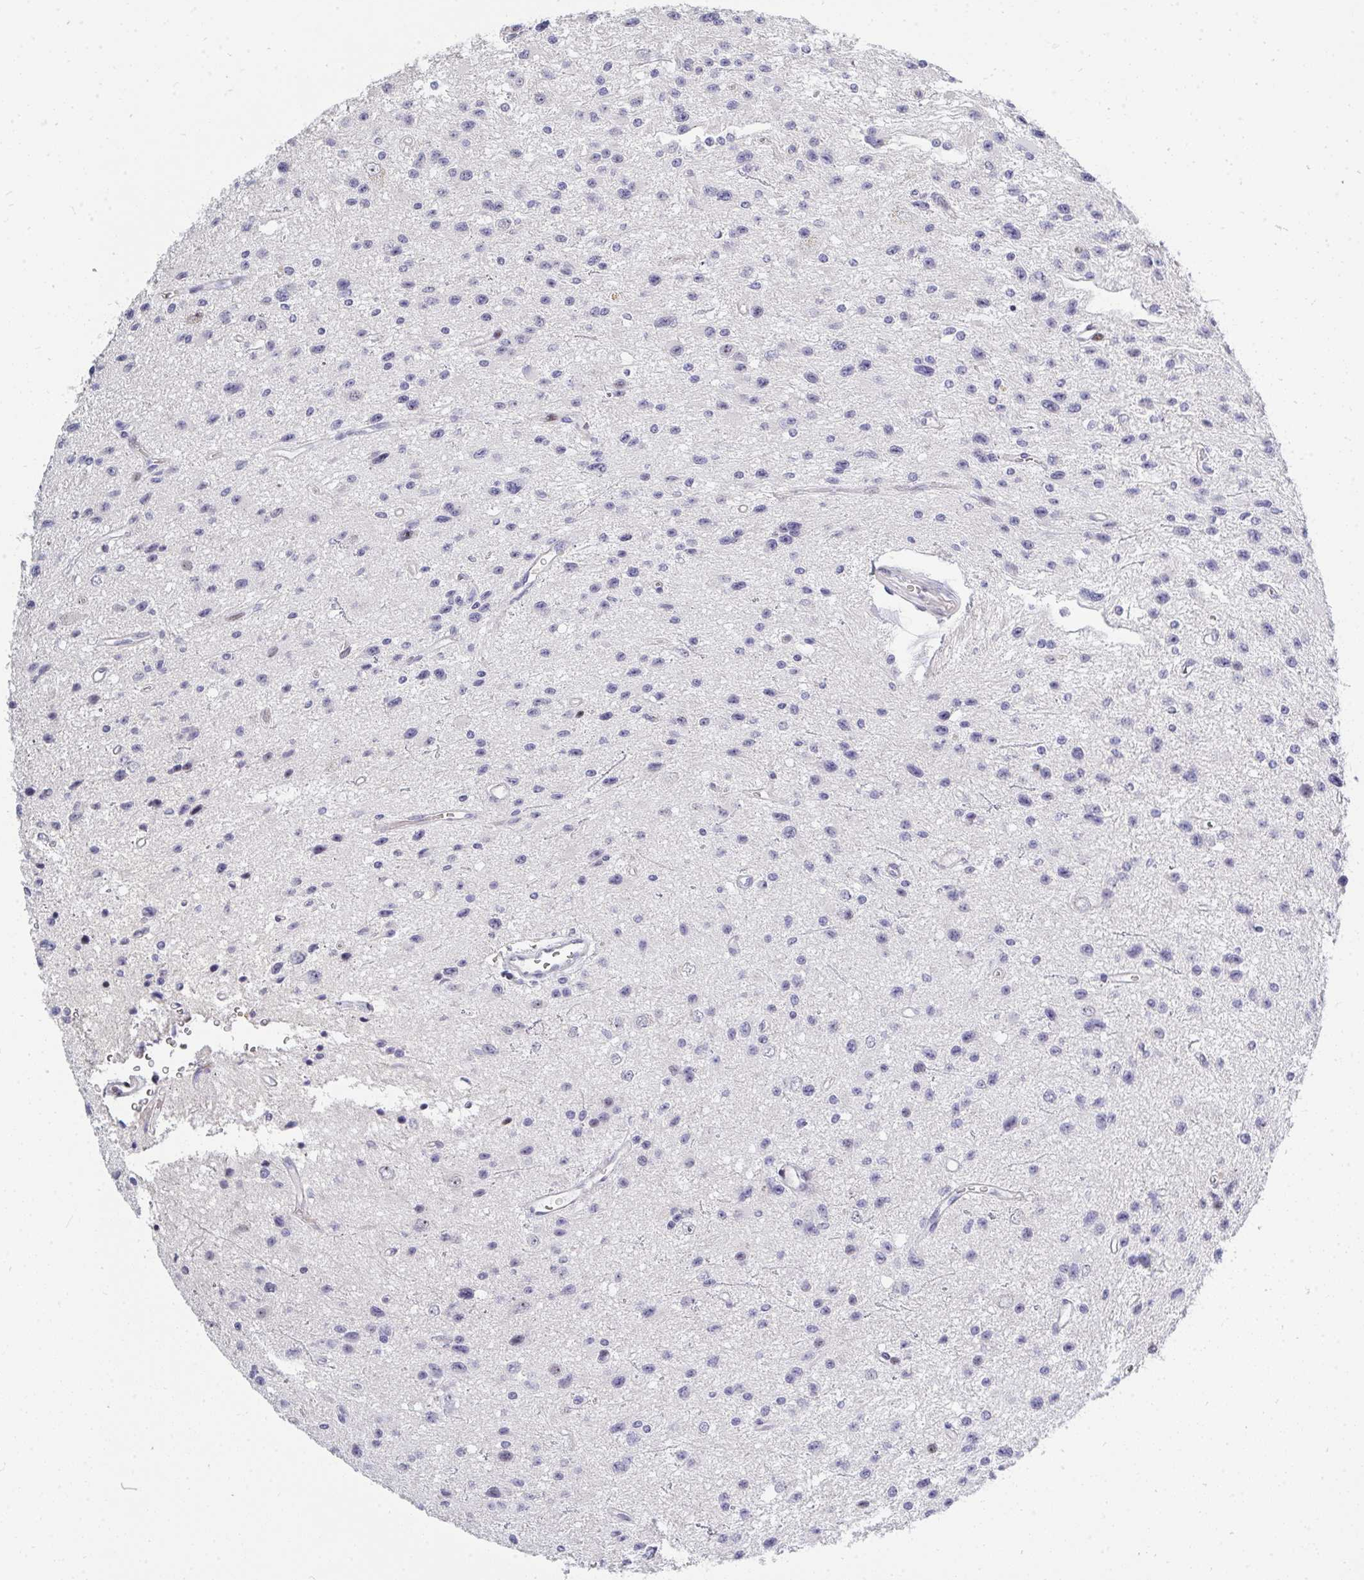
{"staining": {"intensity": "negative", "quantity": "none", "location": "none"}, "tissue": "glioma", "cell_type": "Tumor cells", "image_type": "cancer", "snomed": [{"axis": "morphology", "description": "Glioma, malignant, Low grade"}, {"axis": "topography", "description": "Brain"}], "caption": "The image demonstrates no significant expression in tumor cells of glioma.", "gene": "PLPPR3", "patient": {"sex": "male", "age": 43}}